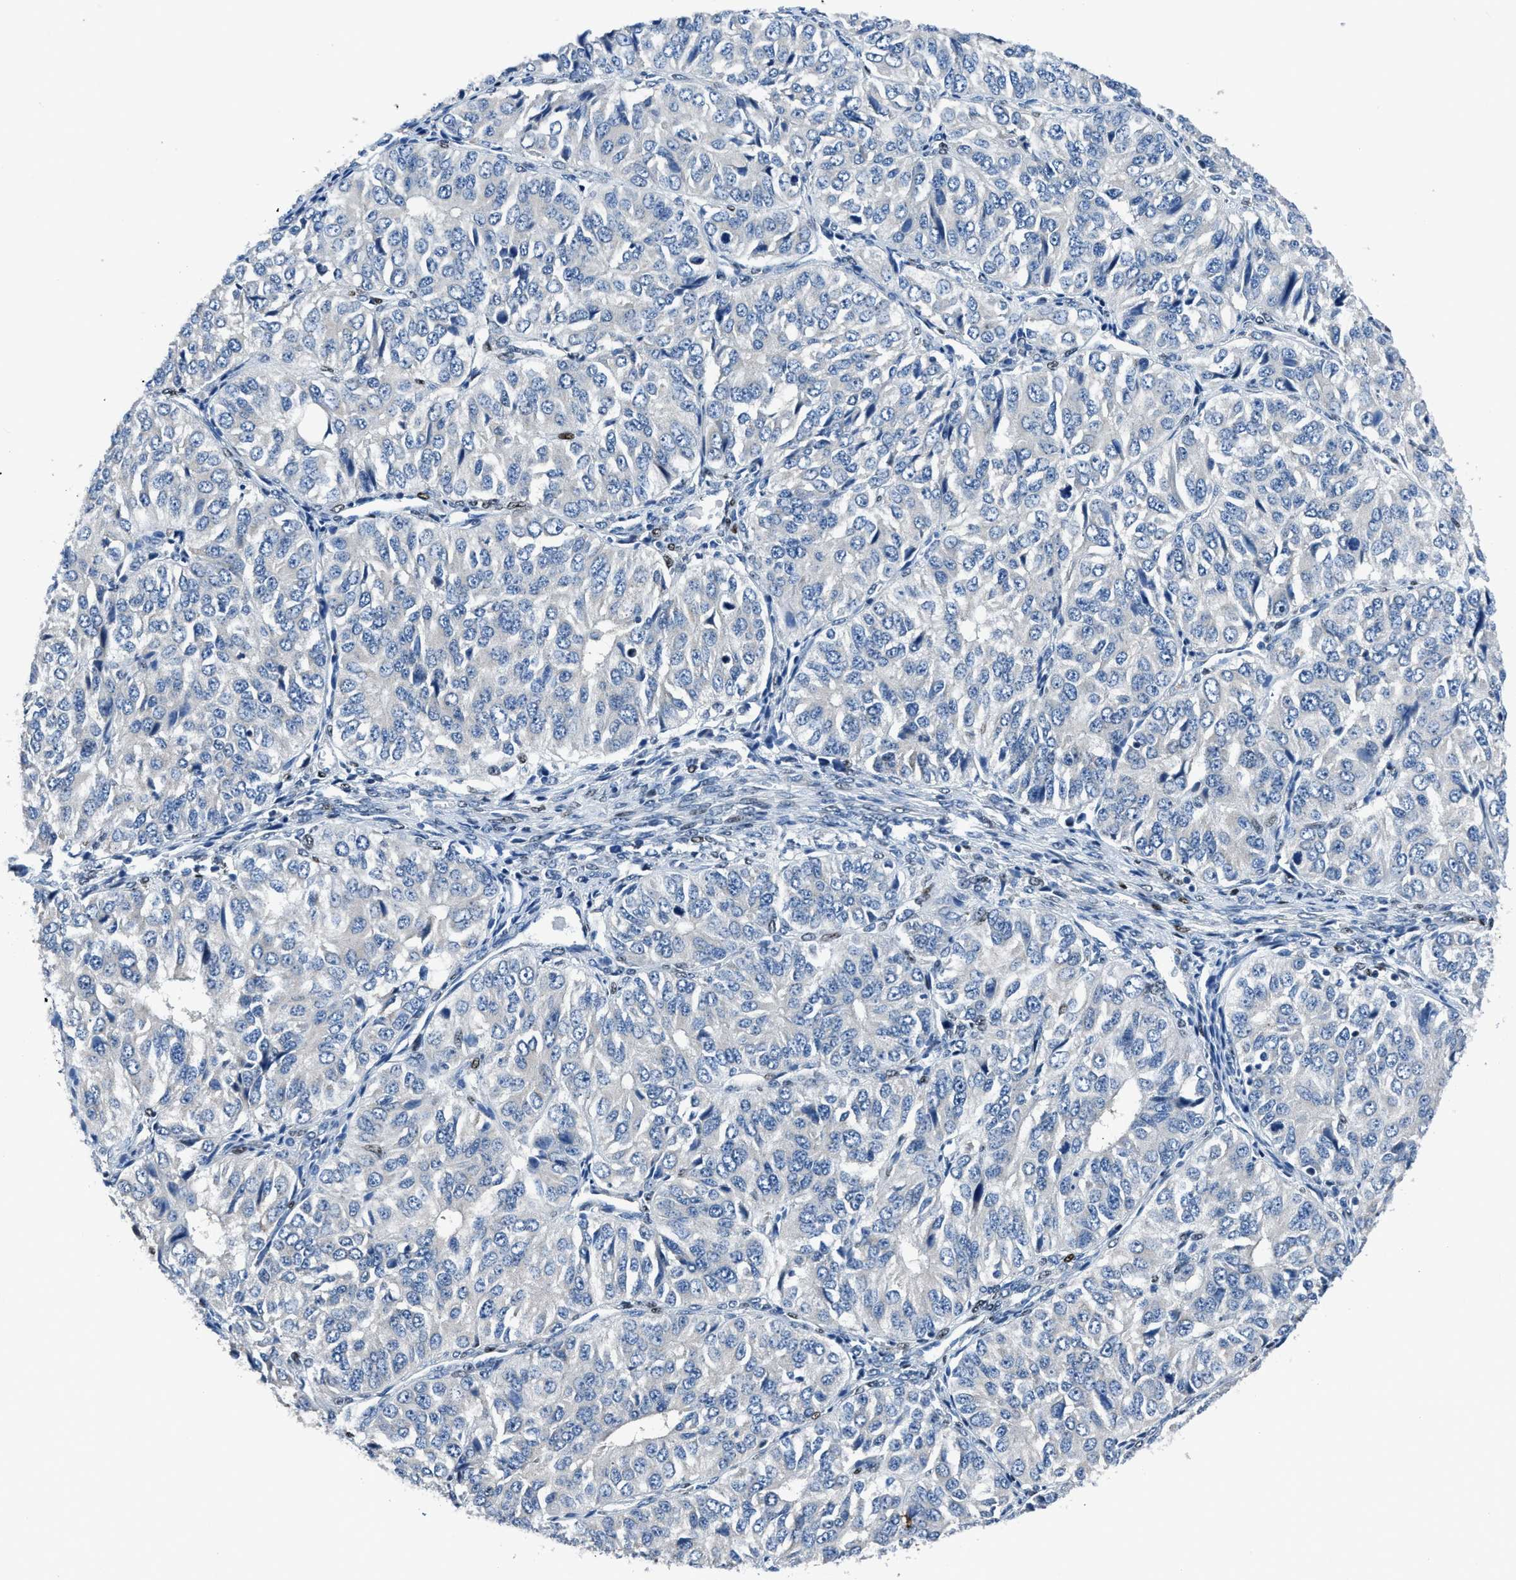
{"staining": {"intensity": "negative", "quantity": "none", "location": "none"}, "tissue": "ovarian cancer", "cell_type": "Tumor cells", "image_type": "cancer", "snomed": [{"axis": "morphology", "description": "Carcinoma, endometroid"}, {"axis": "topography", "description": "Ovary"}], "caption": "Human ovarian endometroid carcinoma stained for a protein using immunohistochemistry (IHC) displays no positivity in tumor cells.", "gene": "EGR1", "patient": {"sex": "female", "age": 51}}